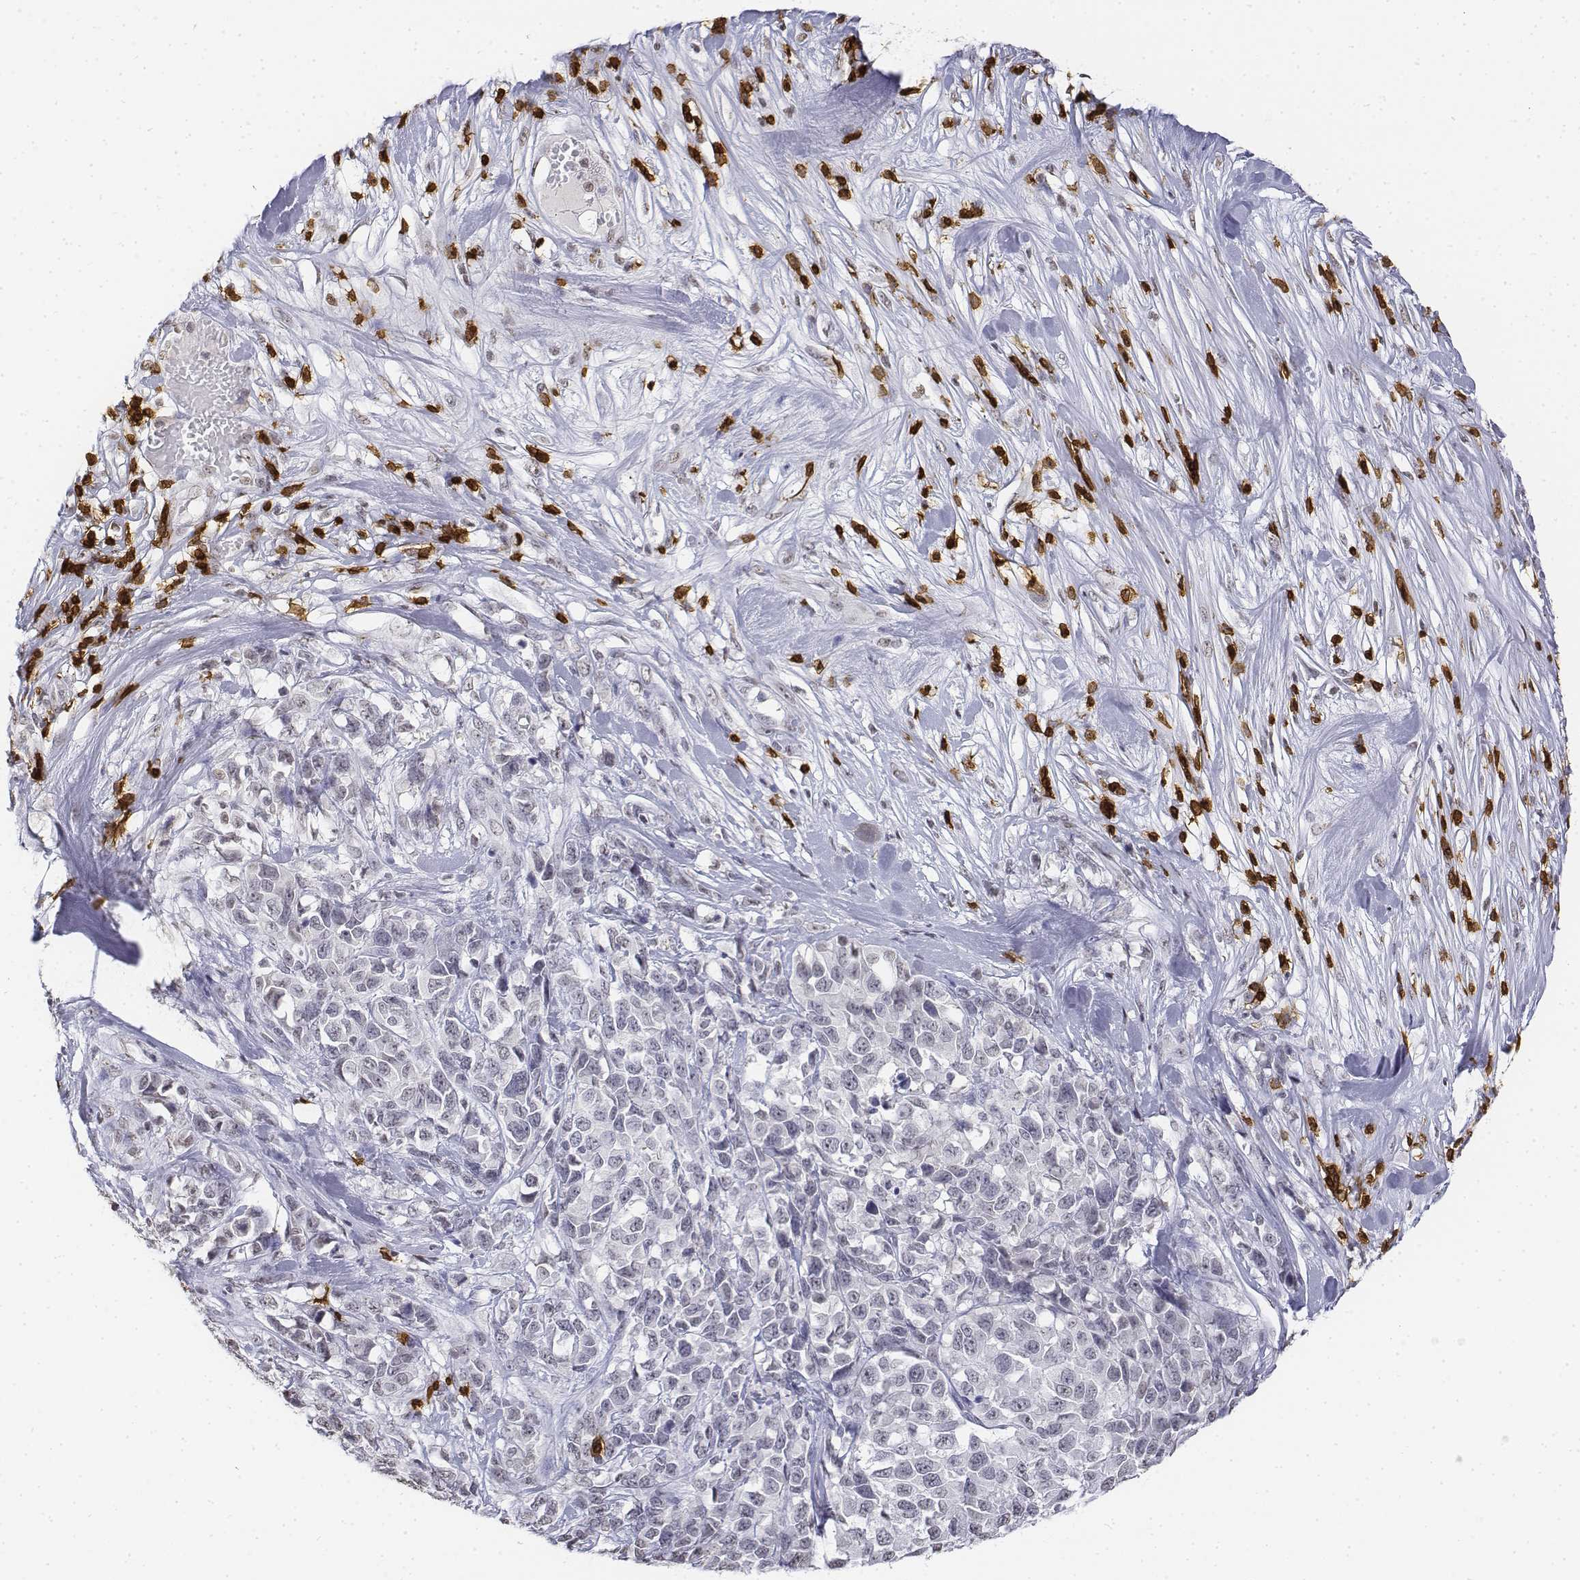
{"staining": {"intensity": "negative", "quantity": "none", "location": "none"}, "tissue": "melanoma", "cell_type": "Tumor cells", "image_type": "cancer", "snomed": [{"axis": "morphology", "description": "Malignant melanoma, Metastatic site"}, {"axis": "topography", "description": "Skin"}], "caption": "The micrograph displays no significant staining in tumor cells of malignant melanoma (metastatic site). (DAB immunohistochemistry, high magnification).", "gene": "CD3E", "patient": {"sex": "male", "age": 84}}